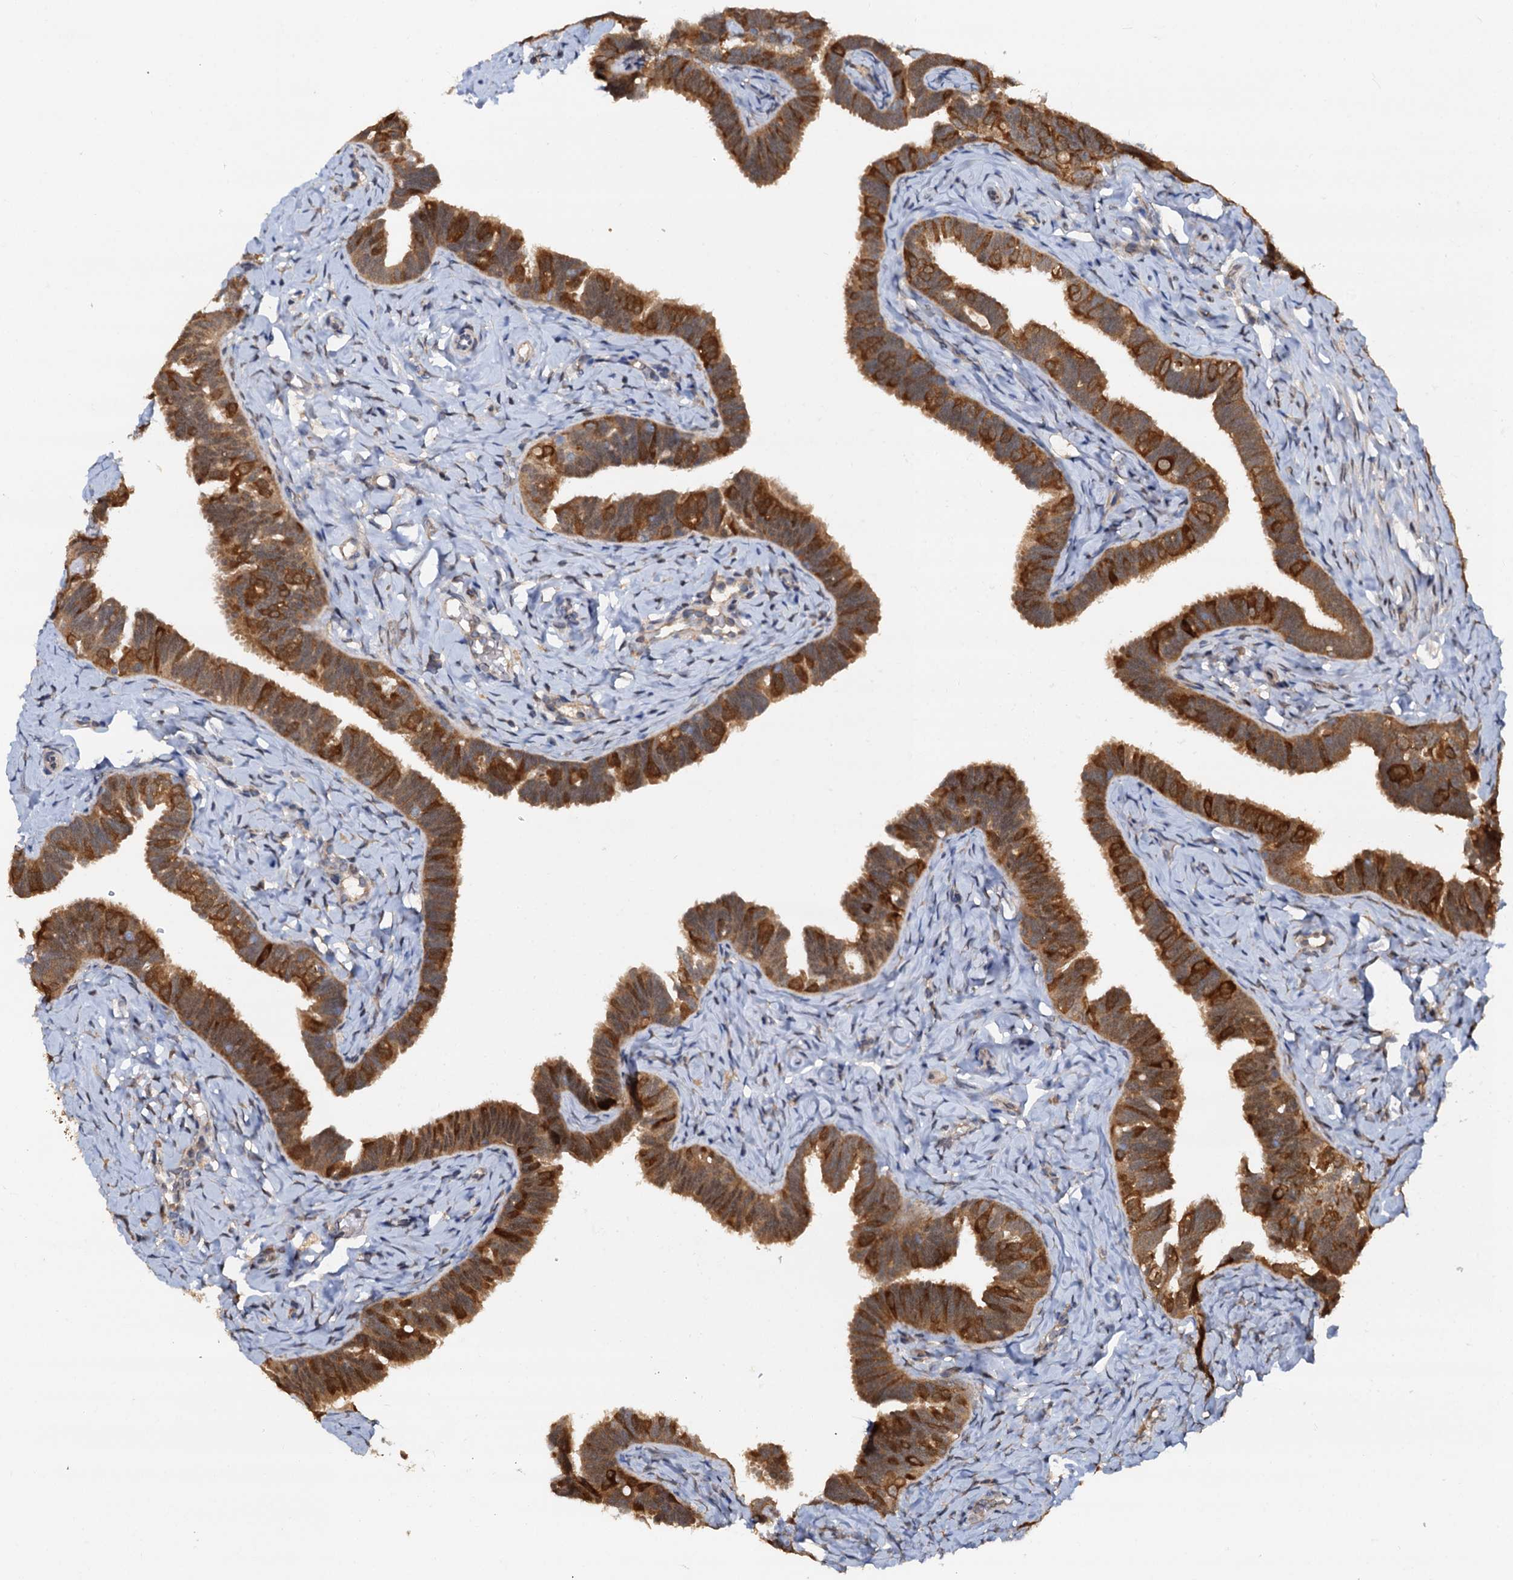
{"staining": {"intensity": "strong", "quantity": "25%-75%", "location": "cytoplasmic/membranous"}, "tissue": "fallopian tube", "cell_type": "Glandular cells", "image_type": "normal", "snomed": [{"axis": "morphology", "description": "Normal tissue, NOS"}, {"axis": "topography", "description": "Fallopian tube"}], "caption": "DAB immunohistochemical staining of unremarkable human fallopian tube reveals strong cytoplasmic/membranous protein staining in about 25%-75% of glandular cells. (DAB = brown stain, brightfield microscopy at high magnification).", "gene": "PTGES3", "patient": {"sex": "female", "age": 65}}